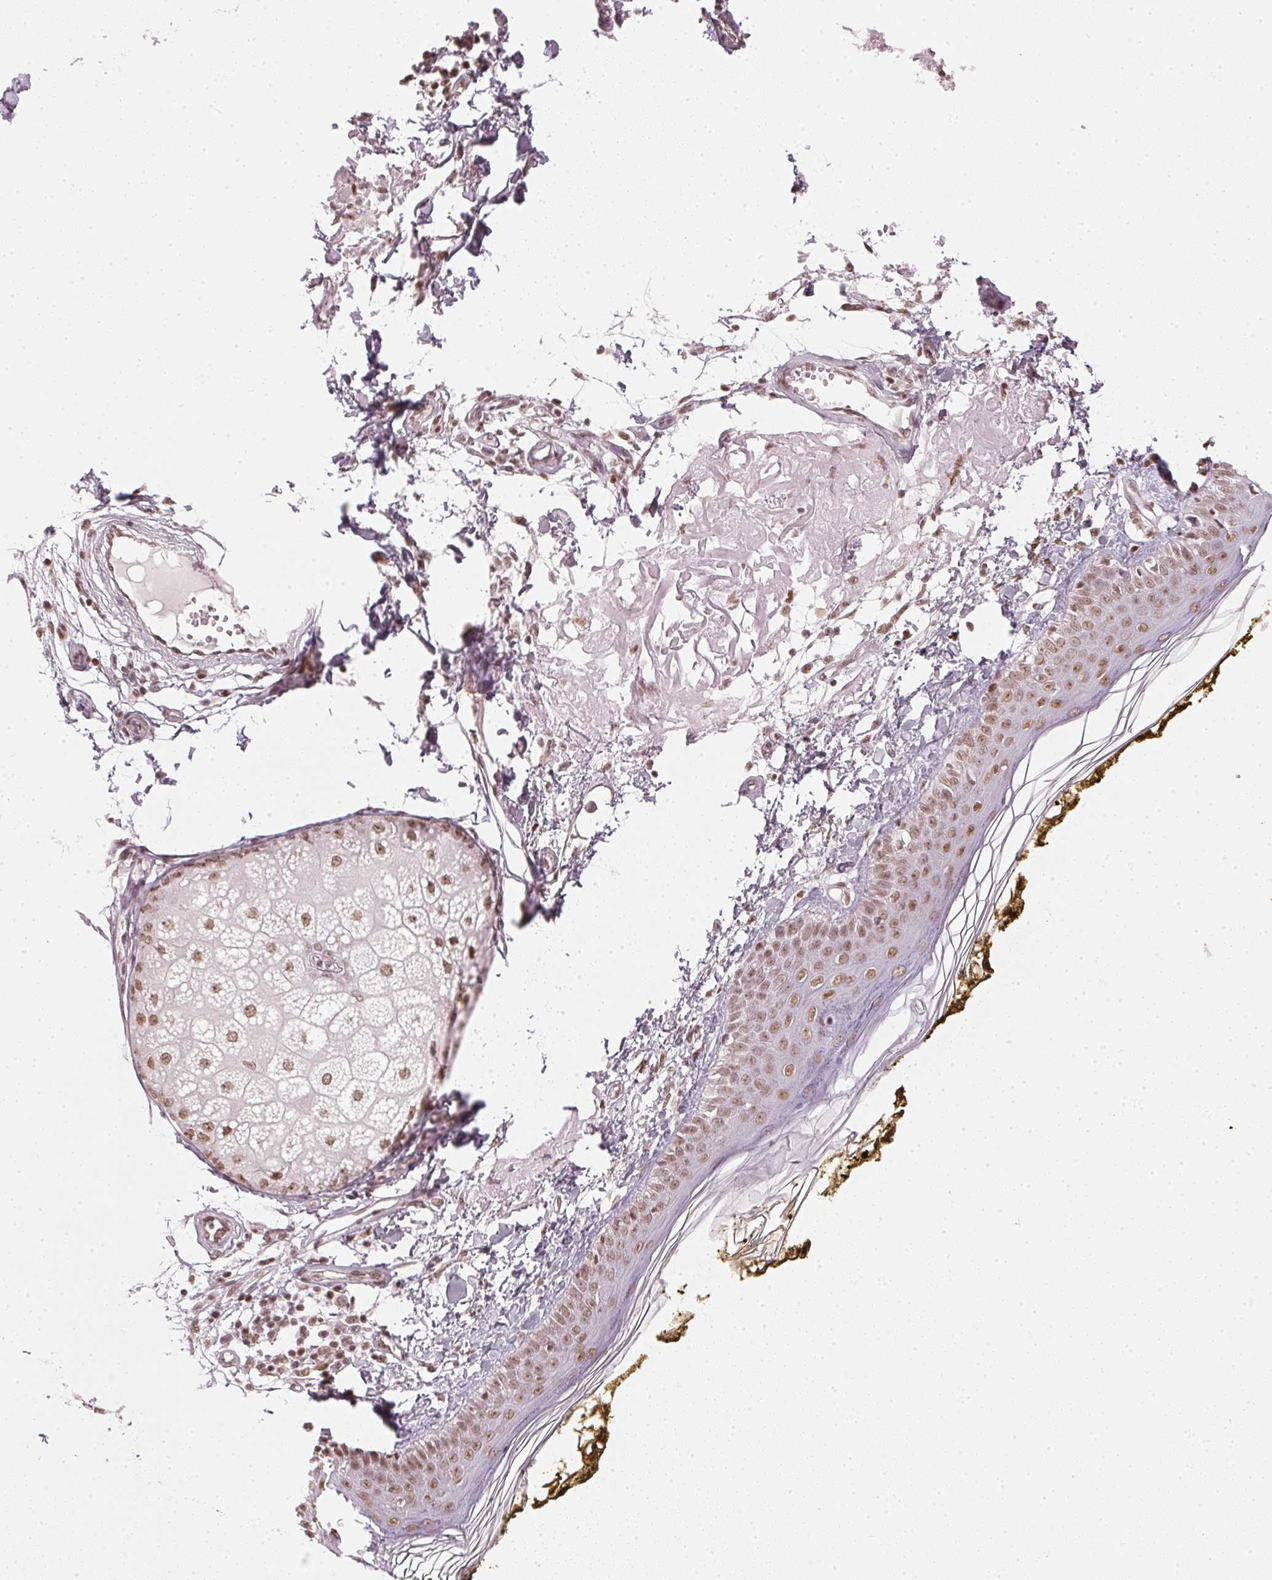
{"staining": {"intensity": "negative", "quantity": "none", "location": "none"}, "tissue": "skin", "cell_type": "Fibroblasts", "image_type": "normal", "snomed": [{"axis": "morphology", "description": "Normal tissue, NOS"}, {"axis": "topography", "description": "Skin"}], "caption": "Skin stained for a protein using immunohistochemistry (IHC) shows no expression fibroblasts.", "gene": "DNAJC6", "patient": {"sex": "male", "age": 76}}